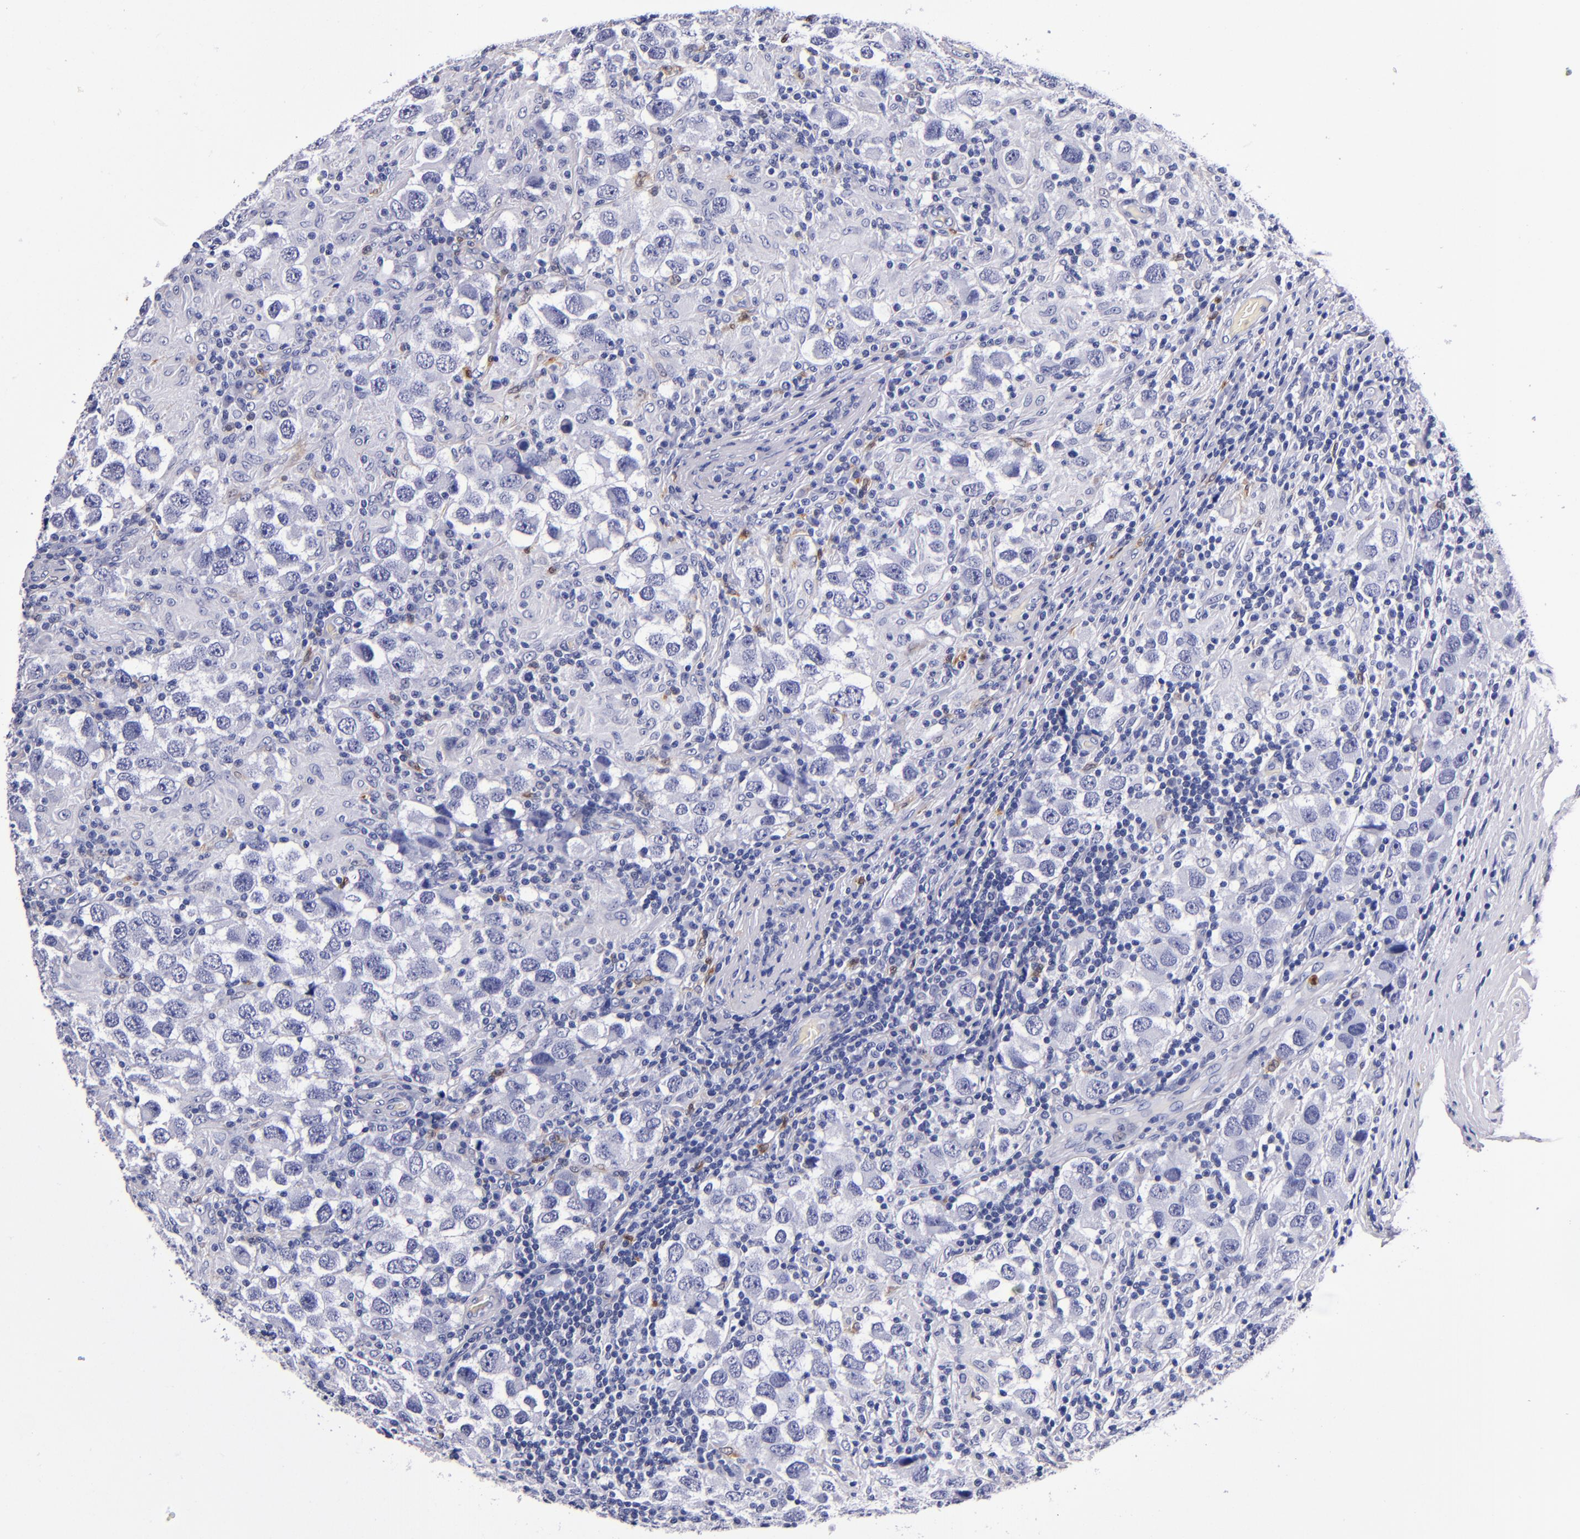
{"staining": {"intensity": "negative", "quantity": "none", "location": "none"}, "tissue": "testis cancer", "cell_type": "Tumor cells", "image_type": "cancer", "snomed": [{"axis": "morphology", "description": "Carcinoma, Embryonal, NOS"}, {"axis": "topography", "description": "Testis"}], "caption": "Tumor cells show no significant protein positivity in testis embryonal carcinoma. Nuclei are stained in blue.", "gene": "S100A8", "patient": {"sex": "male", "age": 21}}